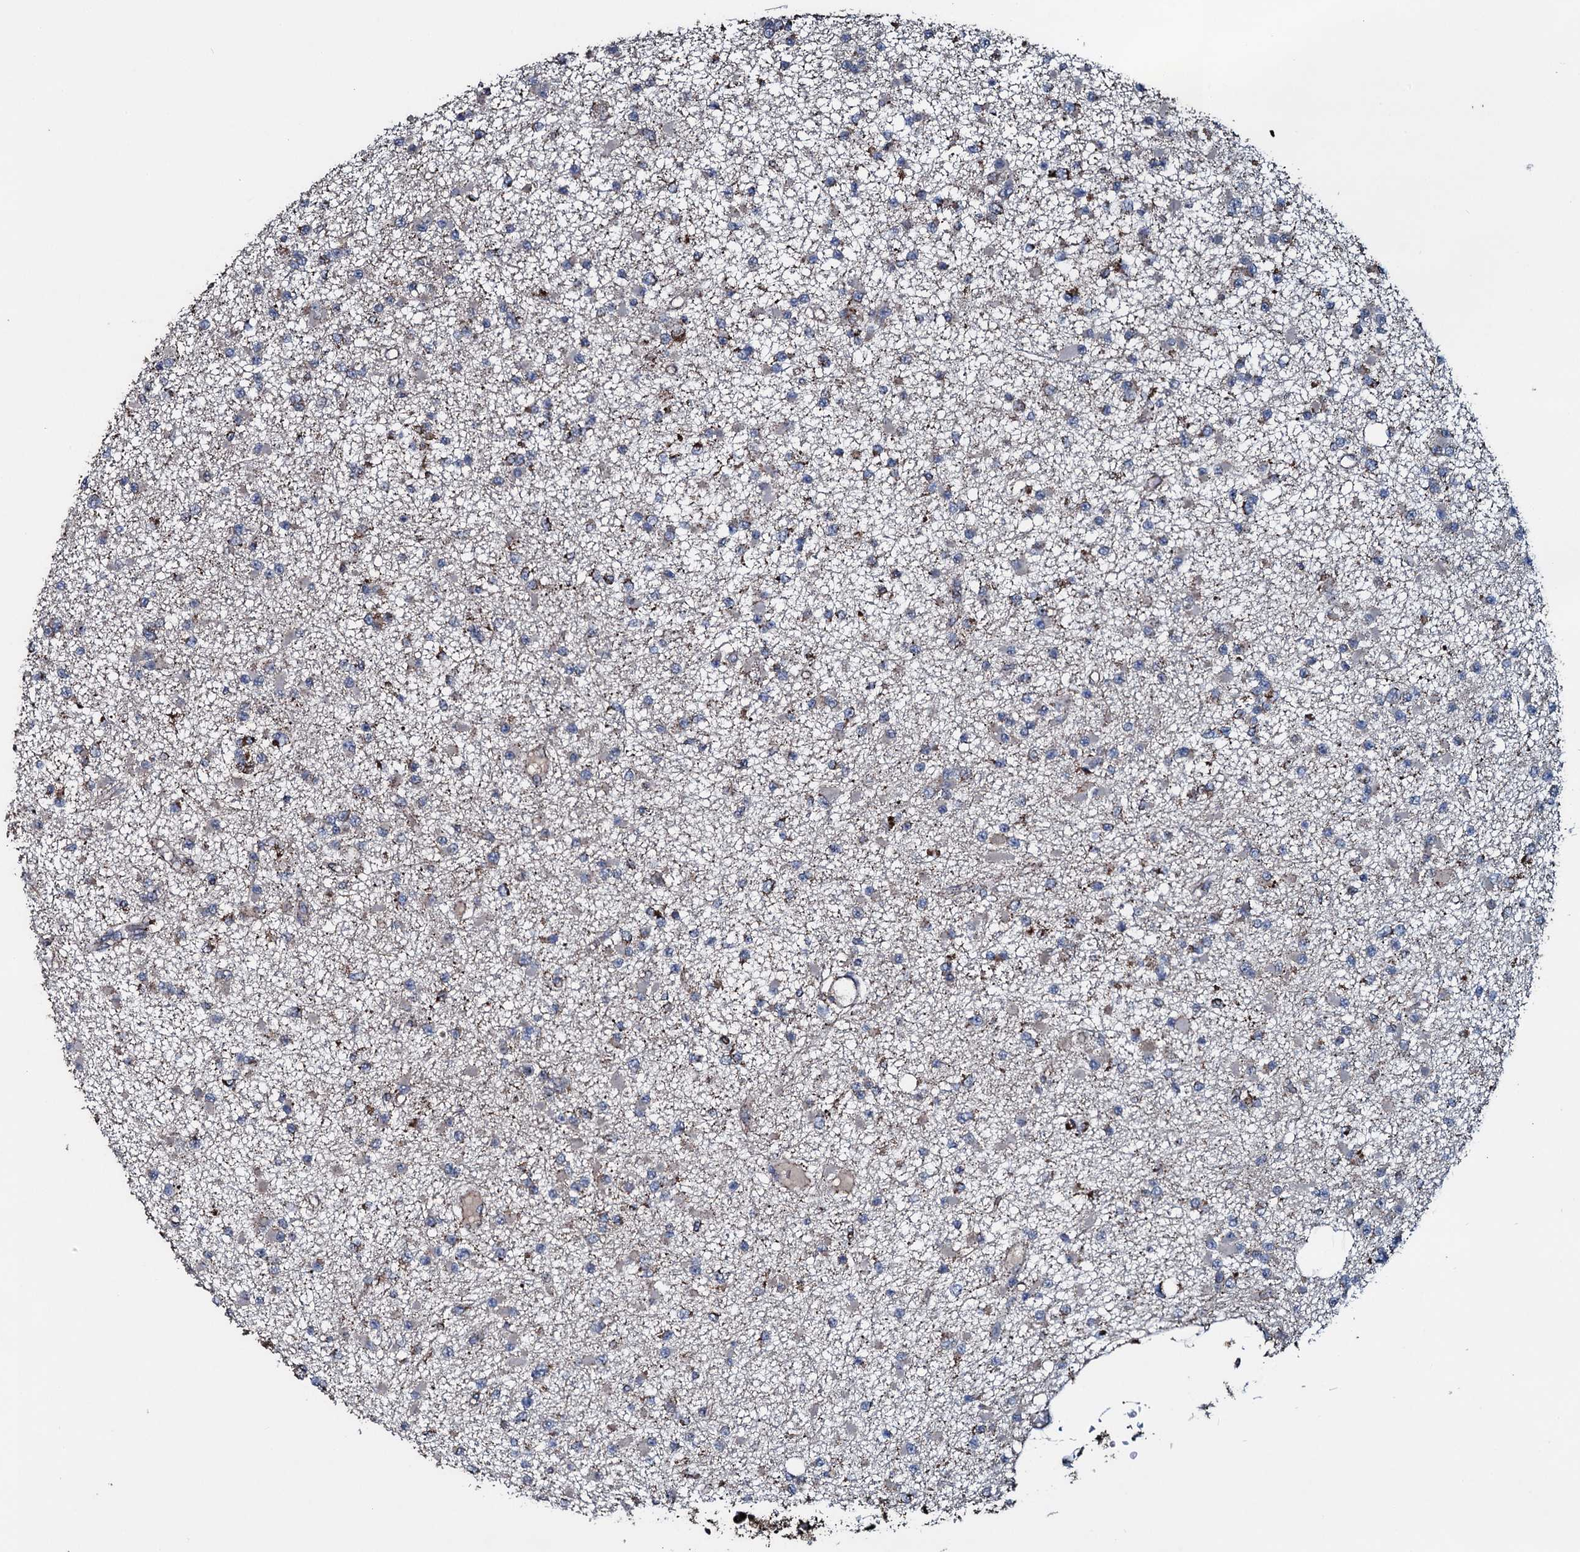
{"staining": {"intensity": "moderate", "quantity": "<25%", "location": "cytoplasmic/membranous"}, "tissue": "glioma", "cell_type": "Tumor cells", "image_type": "cancer", "snomed": [{"axis": "morphology", "description": "Glioma, malignant, Low grade"}, {"axis": "topography", "description": "Brain"}], "caption": "About <25% of tumor cells in glioma reveal moderate cytoplasmic/membranous protein expression as visualized by brown immunohistochemical staining.", "gene": "DYNC2I2", "patient": {"sex": "female", "age": 22}}